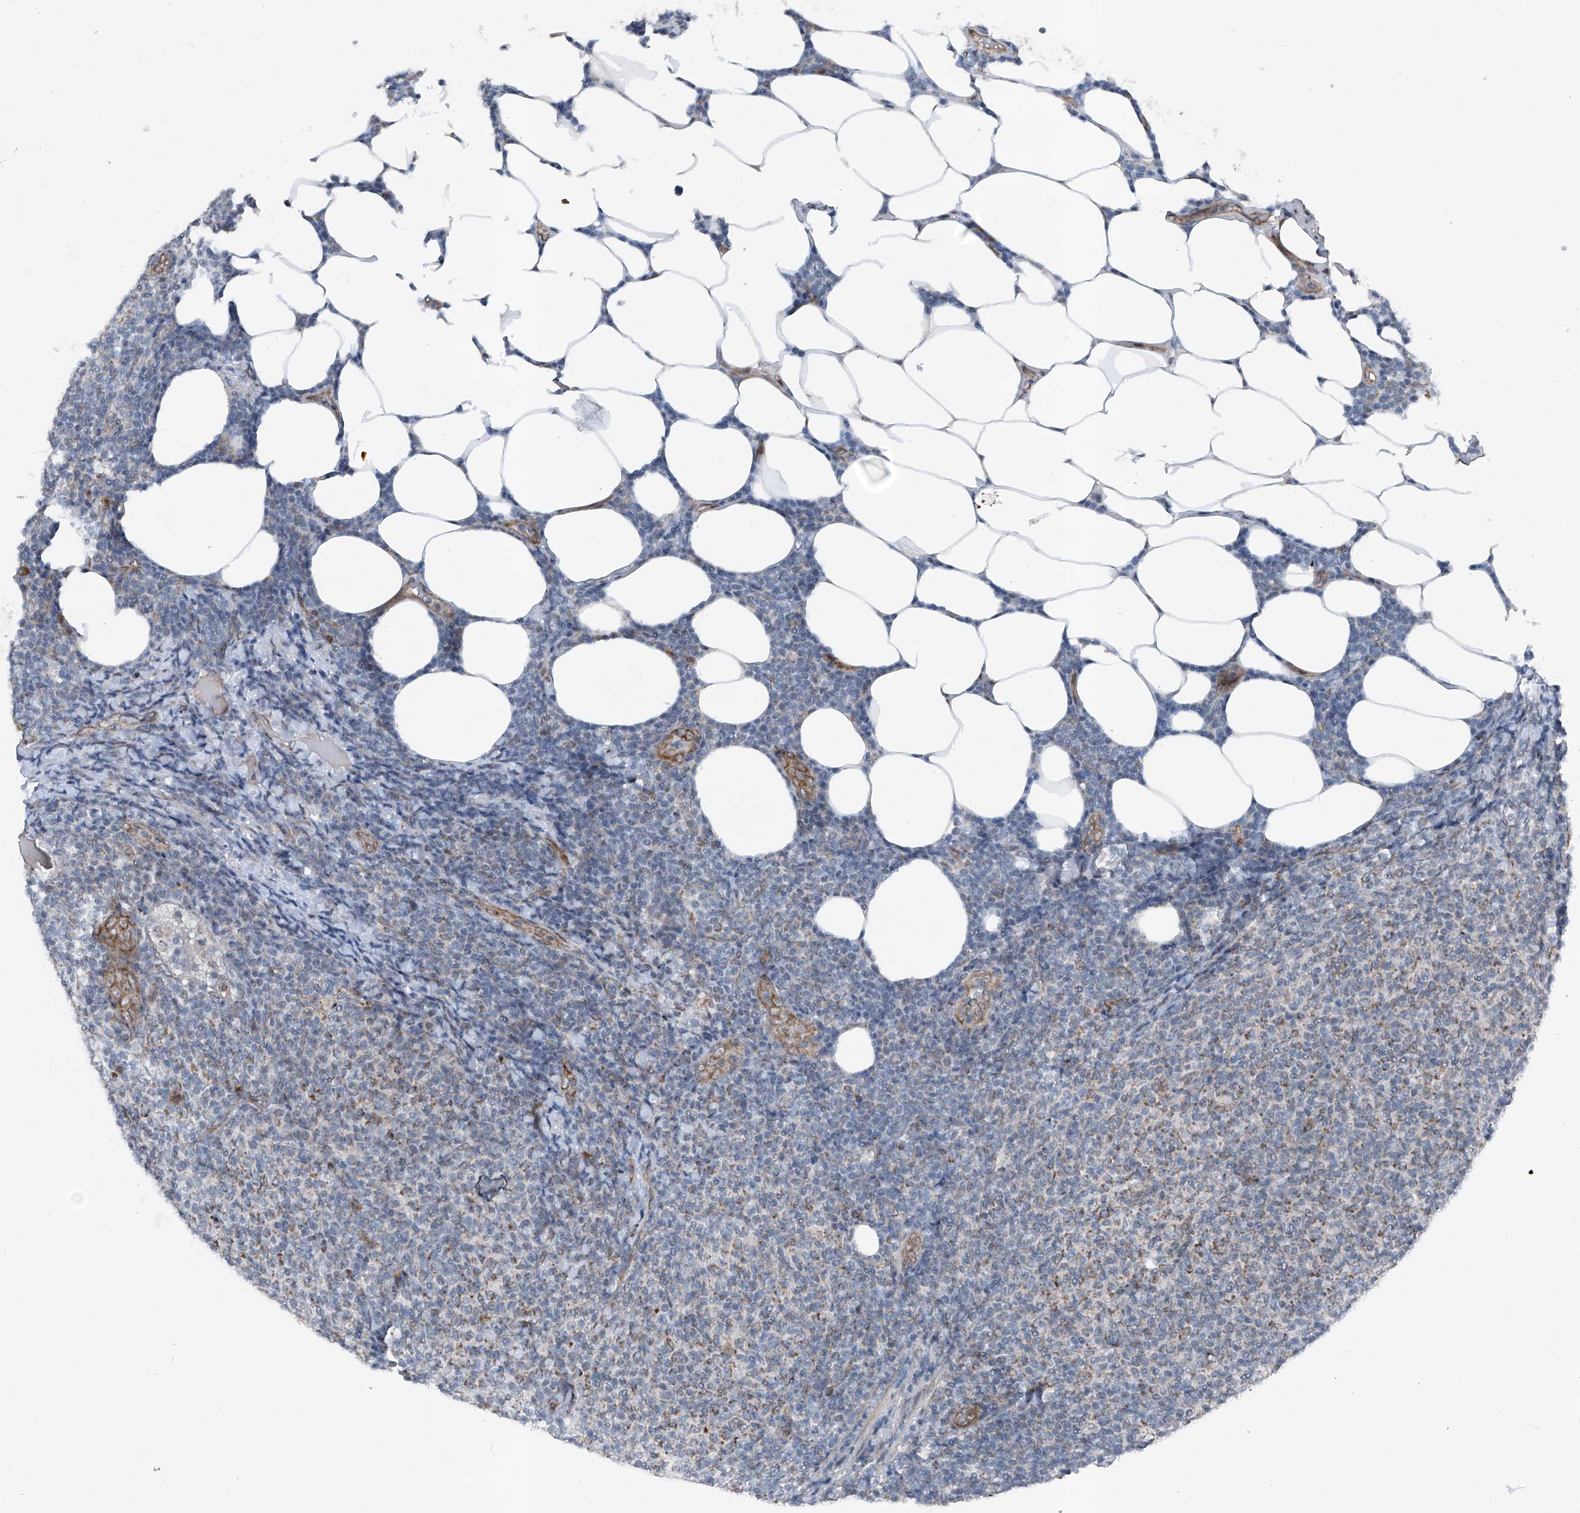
{"staining": {"intensity": "moderate", "quantity": "25%-75%", "location": "cytoplasmic/membranous"}, "tissue": "lymphoma", "cell_type": "Tumor cells", "image_type": "cancer", "snomed": [{"axis": "morphology", "description": "Malignant lymphoma, non-Hodgkin's type, Low grade"}, {"axis": "topography", "description": "Lymph node"}], "caption": "There is medium levels of moderate cytoplasmic/membranous staining in tumor cells of lymphoma, as demonstrated by immunohistochemical staining (brown color).", "gene": "COA7", "patient": {"sex": "male", "age": 66}}